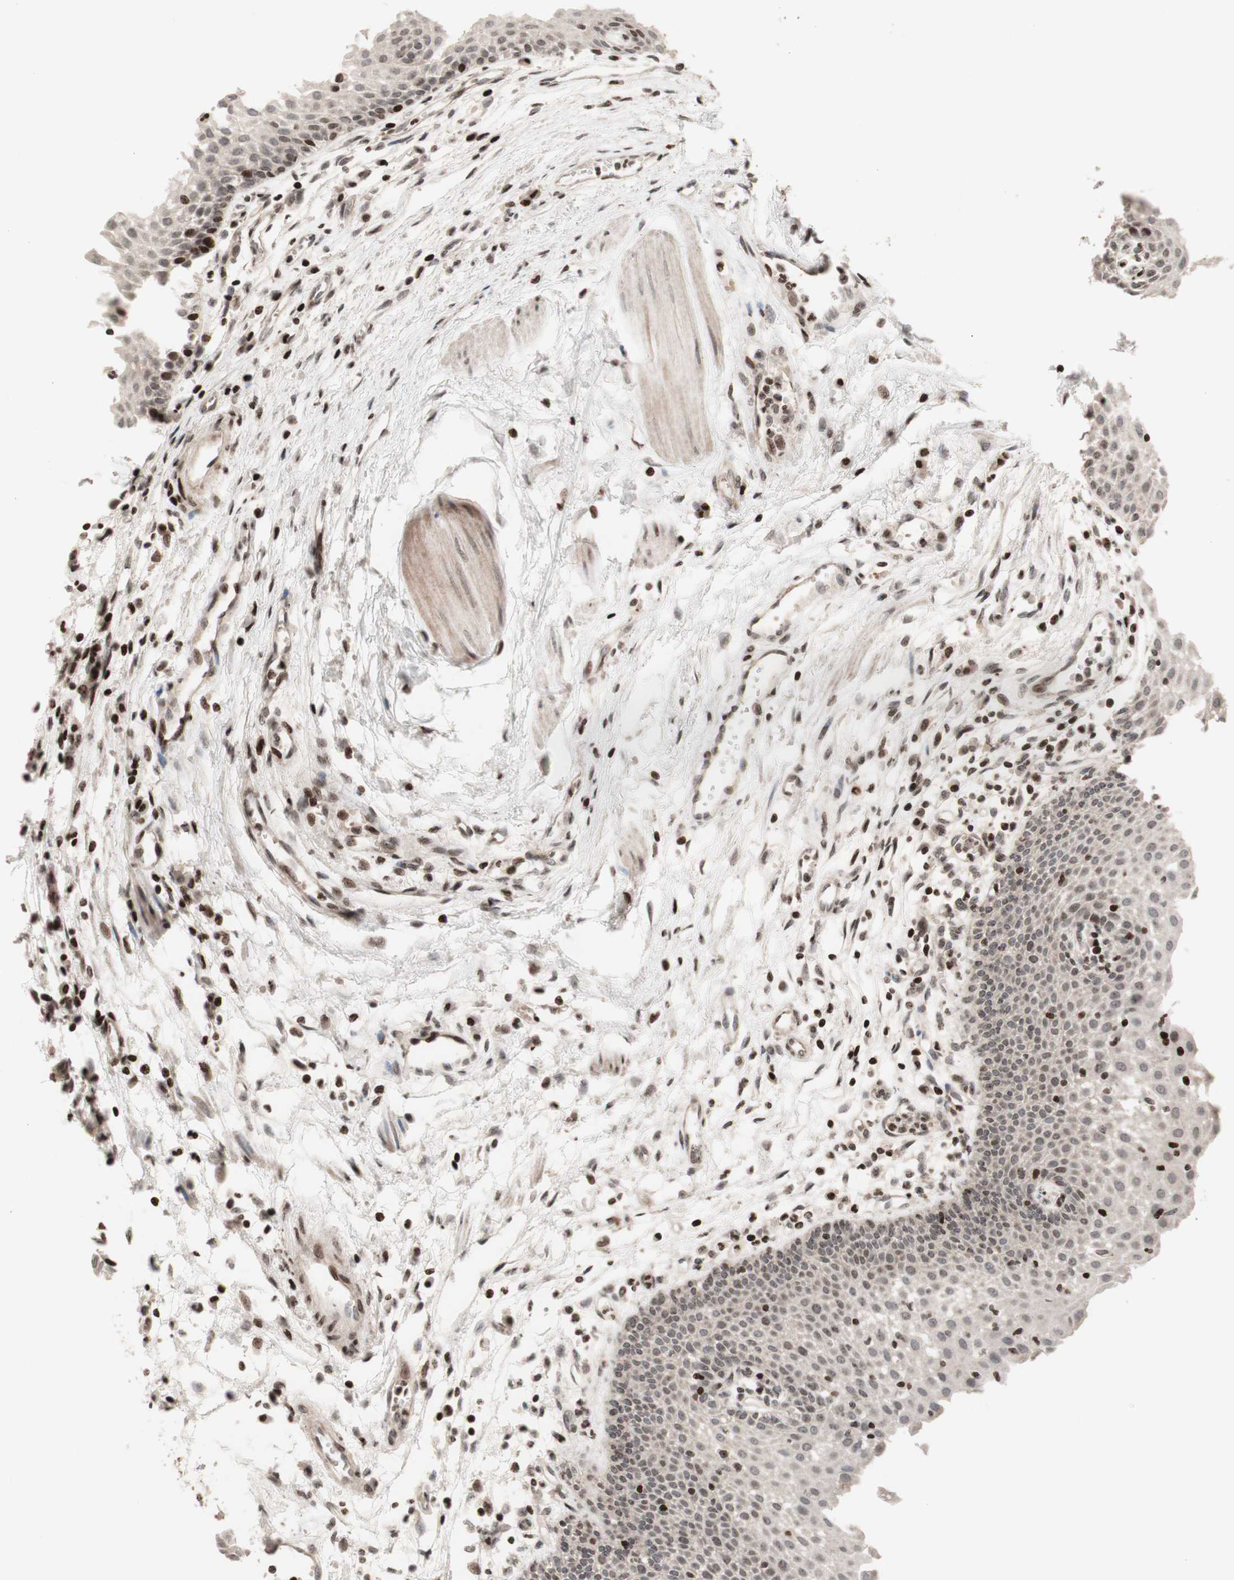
{"staining": {"intensity": "moderate", "quantity": "<25%", "location": "nuclear"}, "tissue": "urothelial cancer", "cell_type": "Tumor cells", "image_type": "cancer", "snomed": [{"axis": "morphology", "description": "Urothelial carcinoma, High grade"}, {"axis": "topography", "description": "Urinary bladder"}], "caption": "Urothelial cancer stained for a protein demonstrates moderate nuclear positivity in tumor cells. (brown staining indicates protein expression, while blue staining denotes nuclei).", "gene": "POLA1", "patient": {"sex": "female", "age": 85}}